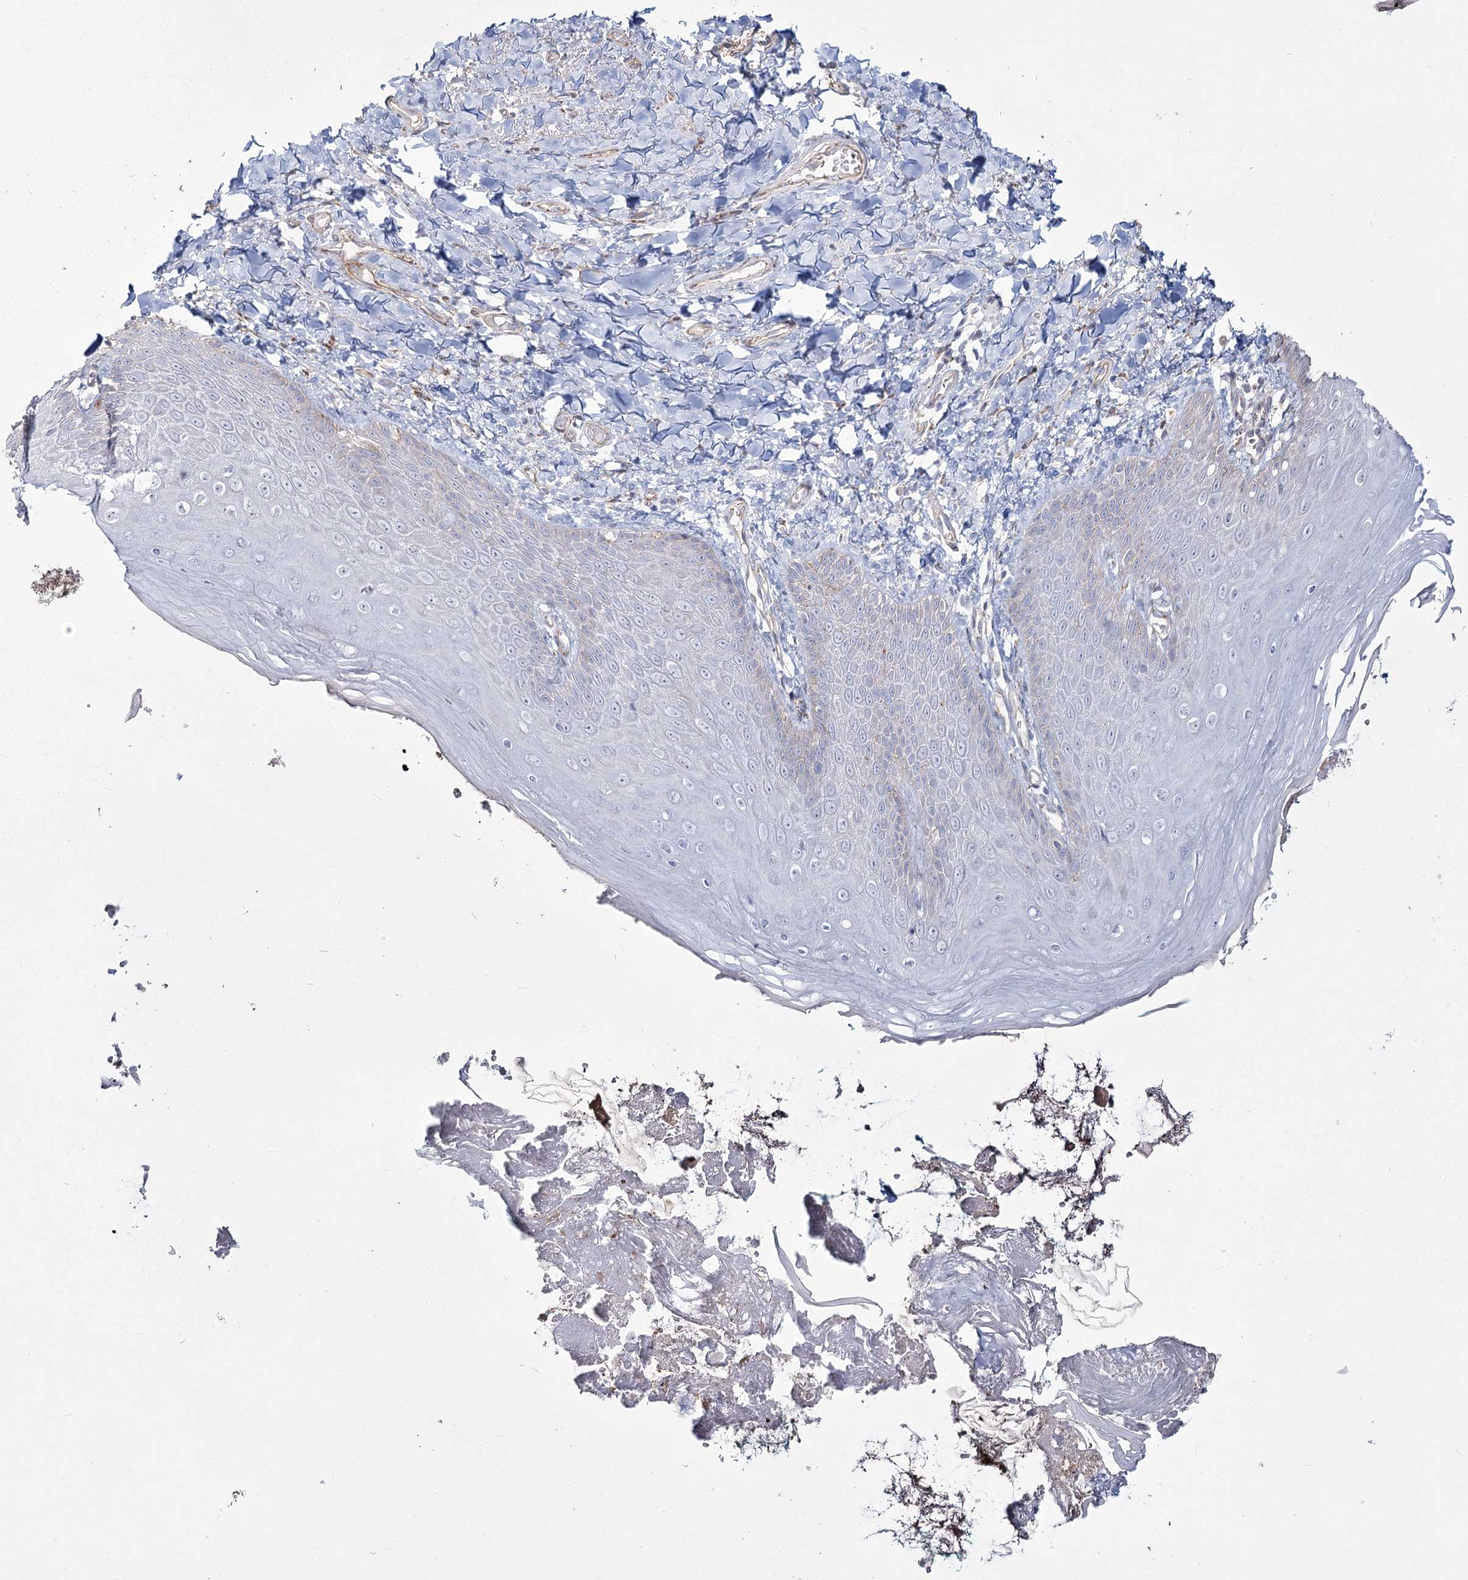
{"staining": {"intensity": "moderate", "quantity": "<25%", "location": "cytoplasmic/membranous"}, "tissue": "skin", "cell_type": "Epidermal cells", "image_type": "normal", "snomed": [{"axis": "morphology", "description": "Normal tissue, NOS"}, {"axis": "topography", "description": "Anal"}], "caption": "Moderate cytoplasmic/membranous protein expression is seen in about <25% of epidermal cells in skin.", "gene": "ME3", "patient": {"sex": "male", "age": 78}}